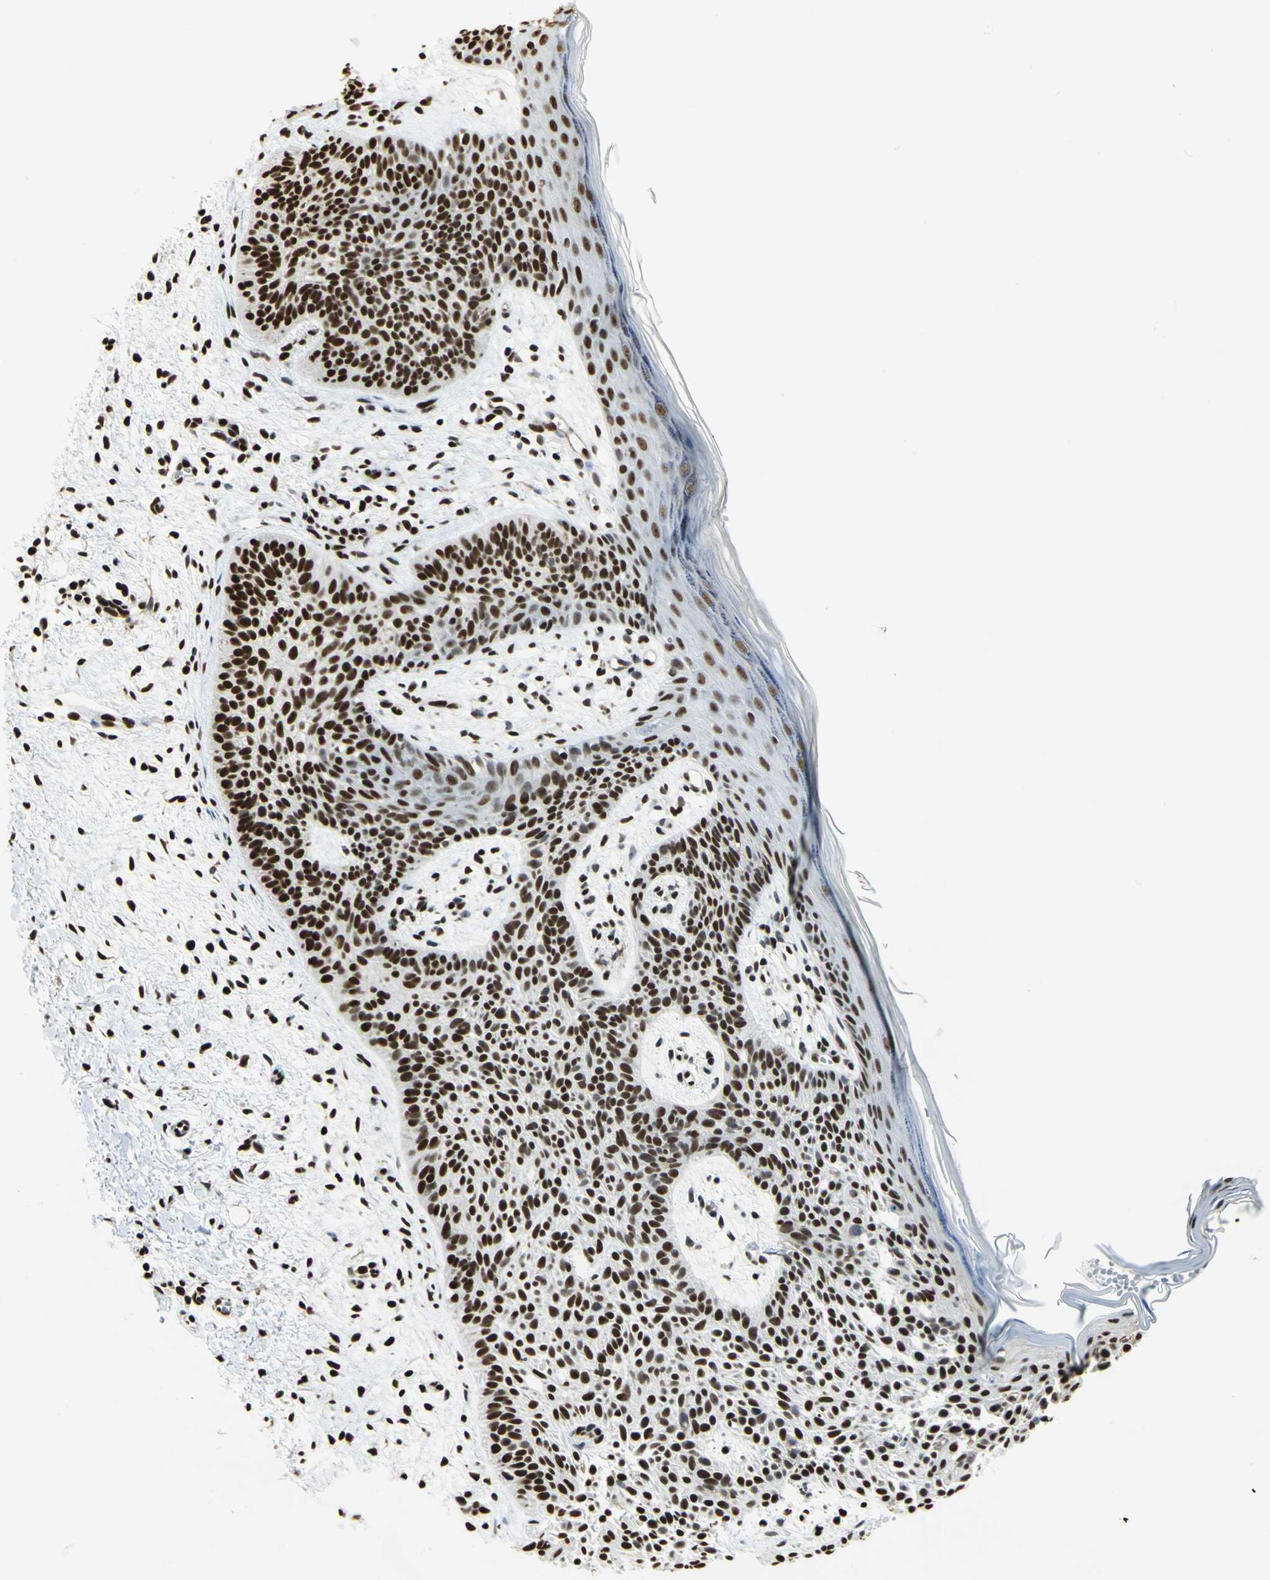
{"staining": {"intensity": "strong", "quantity": ">75%", "location": "nuclear"}, "tissue": "skin cancer", "cell_type": "Tumor cells", "image_type": "cancer", "snomed": [{"axis": "morphology", "description": "Normal tissue, NOS"}, {"axis": "morphology", "description": "Basal cell carcinoma"}, {"axis": "topography", "description": "Skin"}], "caption": "Brown immunohistochemical staining in human basal cell carcinoma (skin) reveals strong nuclear expression in approximately >75% of tumor cells.", "gene": "HMGB1", "patient": {"sex": "female", "age": 69}}